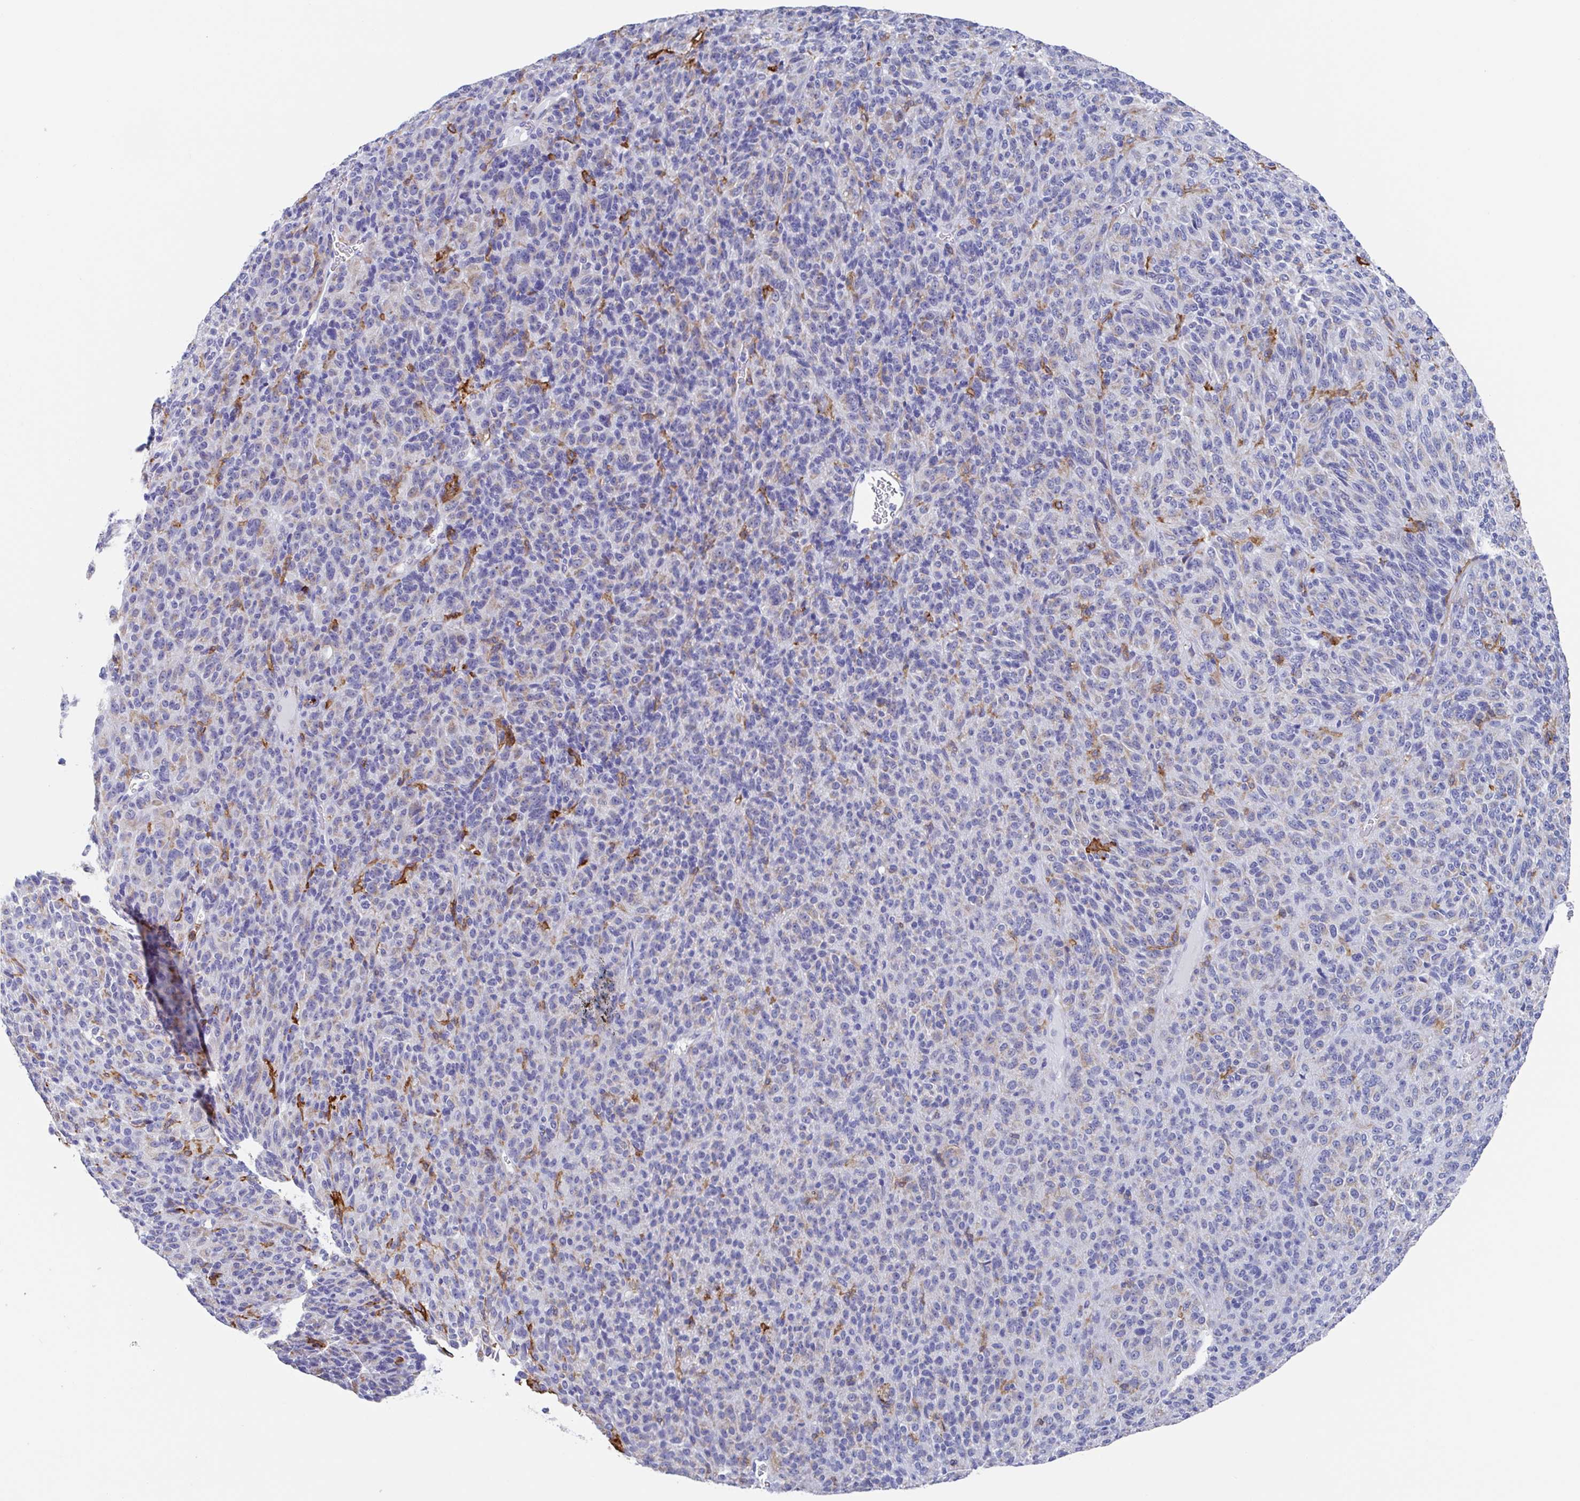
{"staining": {"intensity": "negative", "quantity": "none", "location": "none"}, "tissue": "melanoma", "cell_type": "Tumor cells", "image_type": "cancer", "snomed": [{"axis": "morphology", "description": "Malignant melanoma, Metastatic site"}, {"axis": "topography", "description": "Brain"}], "caption": "Tumor cells are negative for protein expression in human malignant melanoma (metastatic site). (Immunohistochemistry (ihc), brightfield microscopy, high magnification).", "gene": "FCGR3A", "patient": {"sex": "female", "age": 56}}